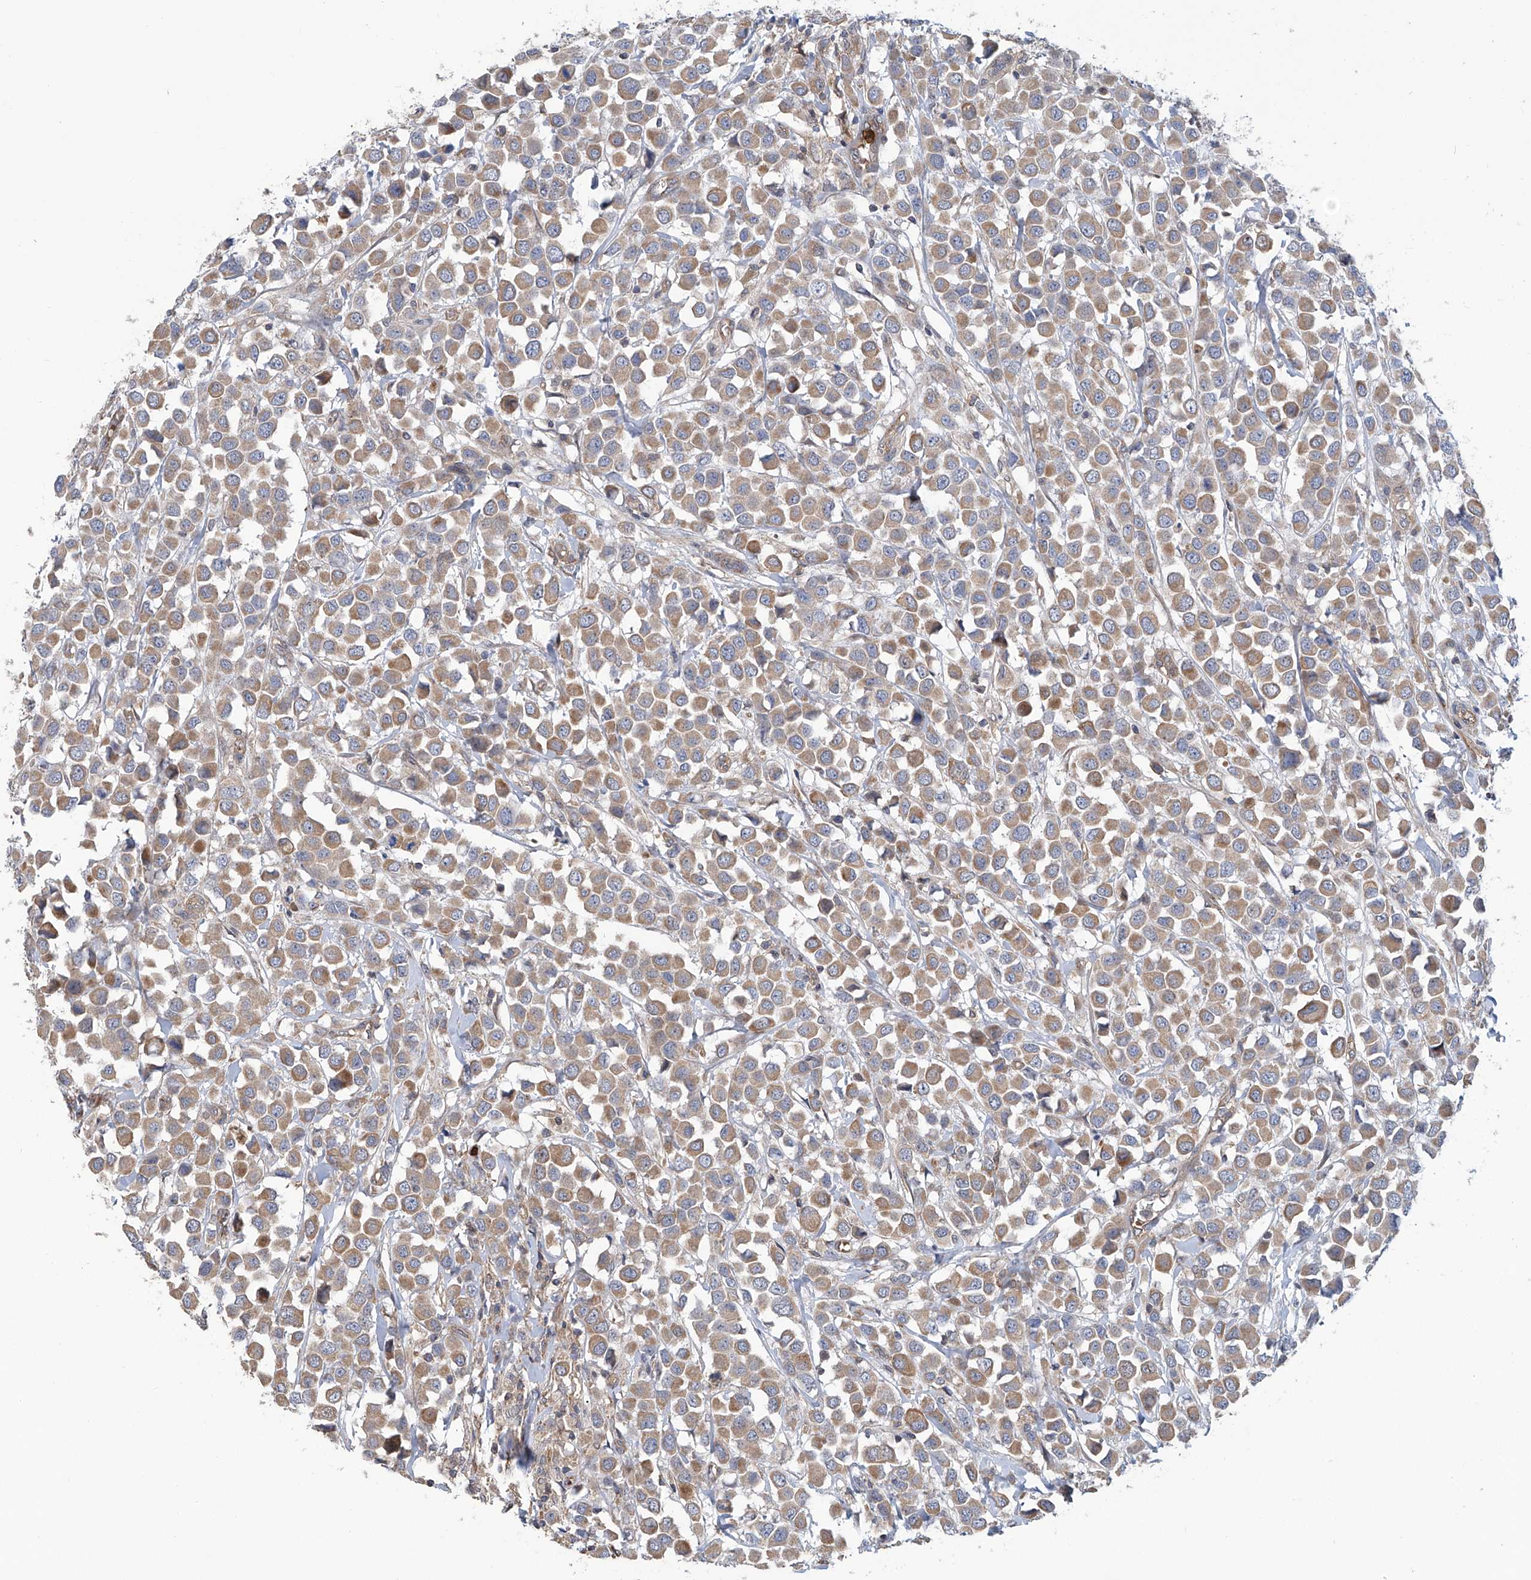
{"staining": {"intensity": "weak", "quantity": ">75%", "location": "cytoplasmic/membranous"}, "tissue": "breast cancer", "cell_type": "Tumor cells", "image_type": "cancer", "snomed": [{"axis": "morphology", "description": "Duct carcinoma"}, {"axis": "topography", "description": "Breast"}], "caption": "Immunohistochemistry (IHC) photomicrograph of breast cancer stained for a protein (brown), which demonstrates low levels of weak cytoplasmic/membranous expression in about >75% of tumor cells.", "gene": "EIF2D", "patient": {"sex": "female", "age": 61}}